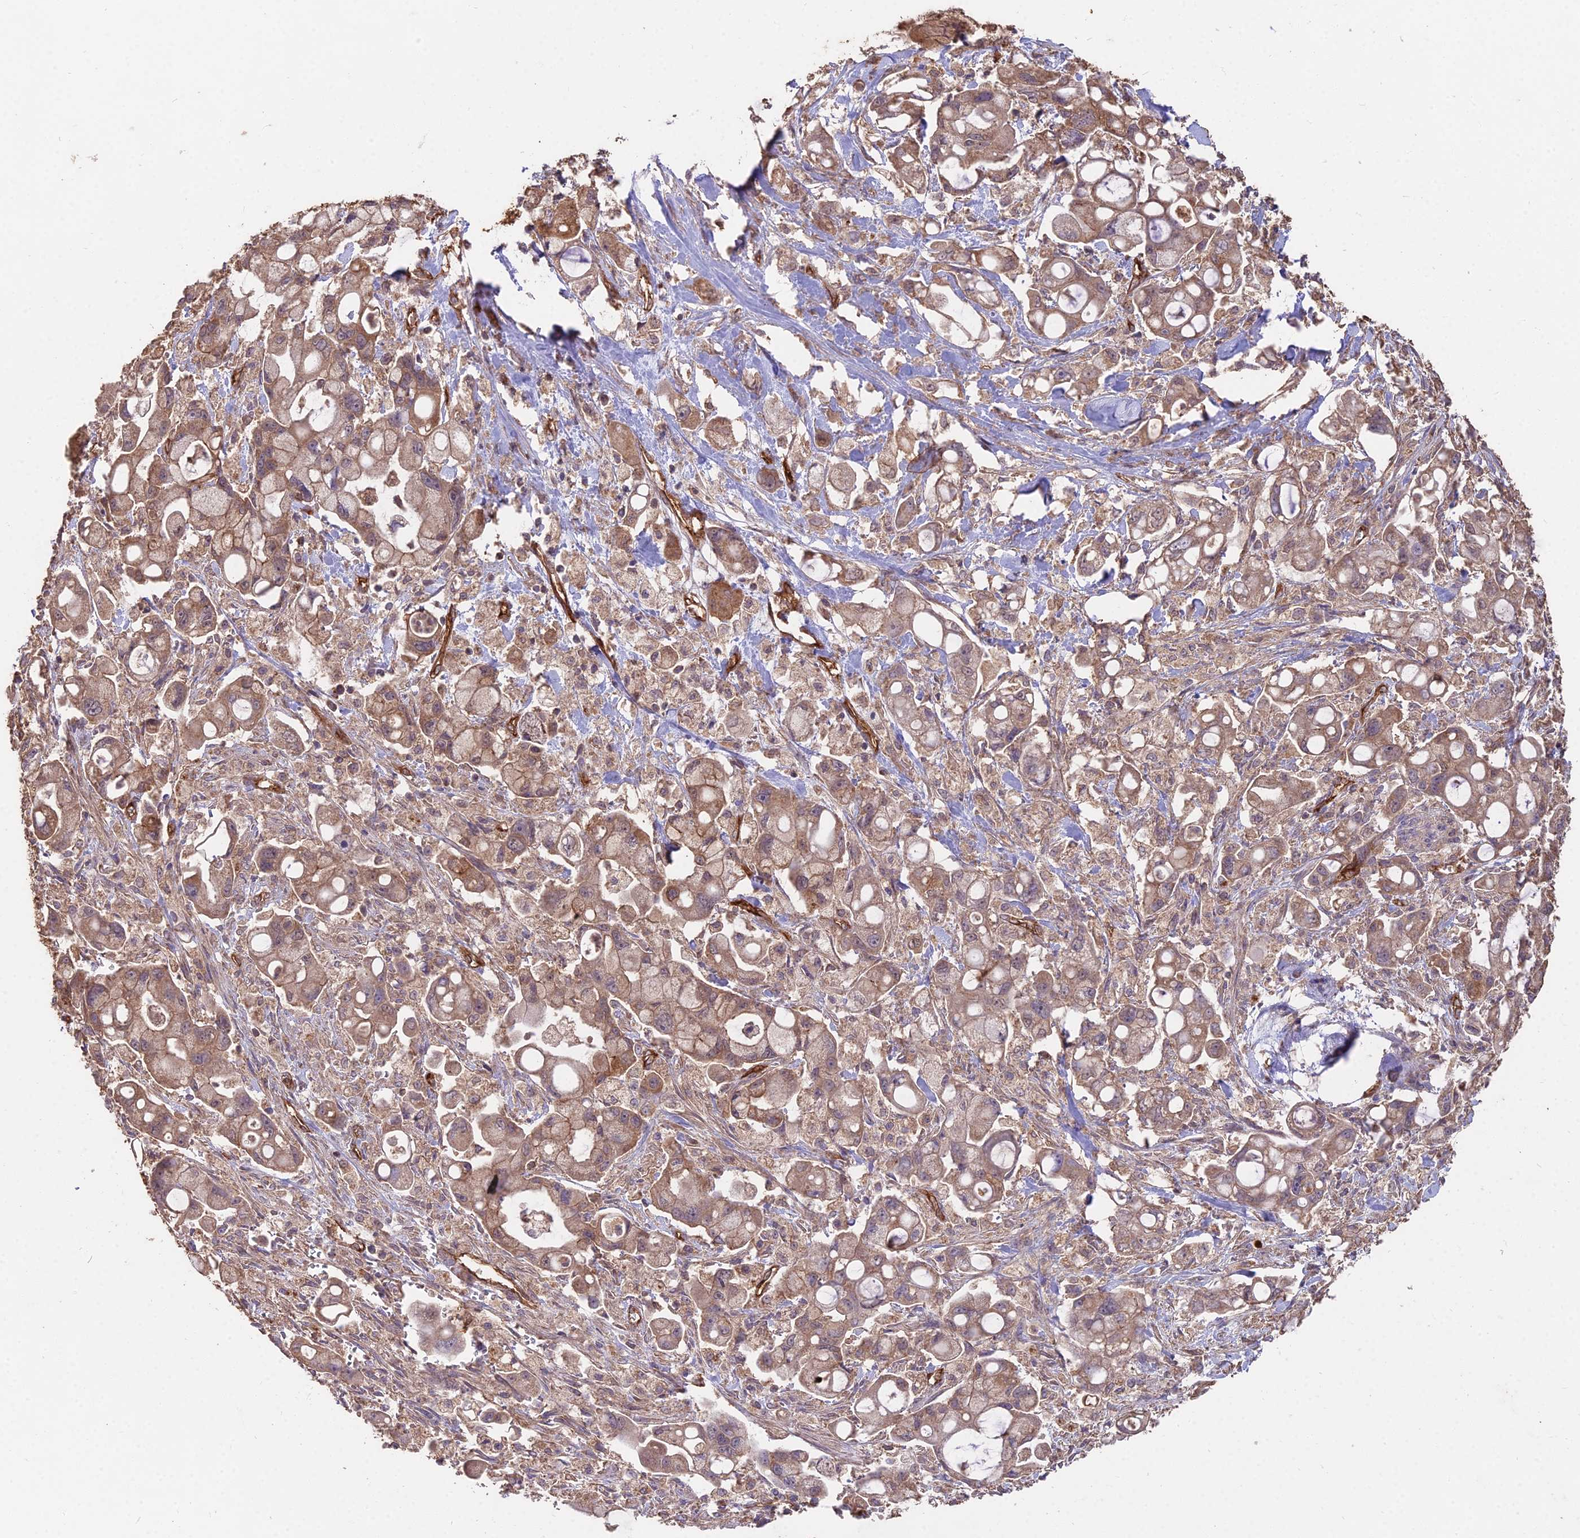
{"staining": {"intensity": "moderate", "quantity": ">75%", "location": "cytoplasmic/membranous"}, "tissue": "pancreatic cancer", "cell_type": "Tumor cells", "image_type": "cancer", "snomed": [{"axis": "morphology", "description": "Adenocarcinoma, NOS"}, {"axis": "topography", "description": "Pancreas"}], "caption": "This is an image of immunohistochemistry staining of adenocarcinoma (pancreatic), which shows moderate positivity in the cytoplasmic/membranous of tumor cells.", "gene": "CEMIP2", "patient": {"sex": "male", "age": 68}}